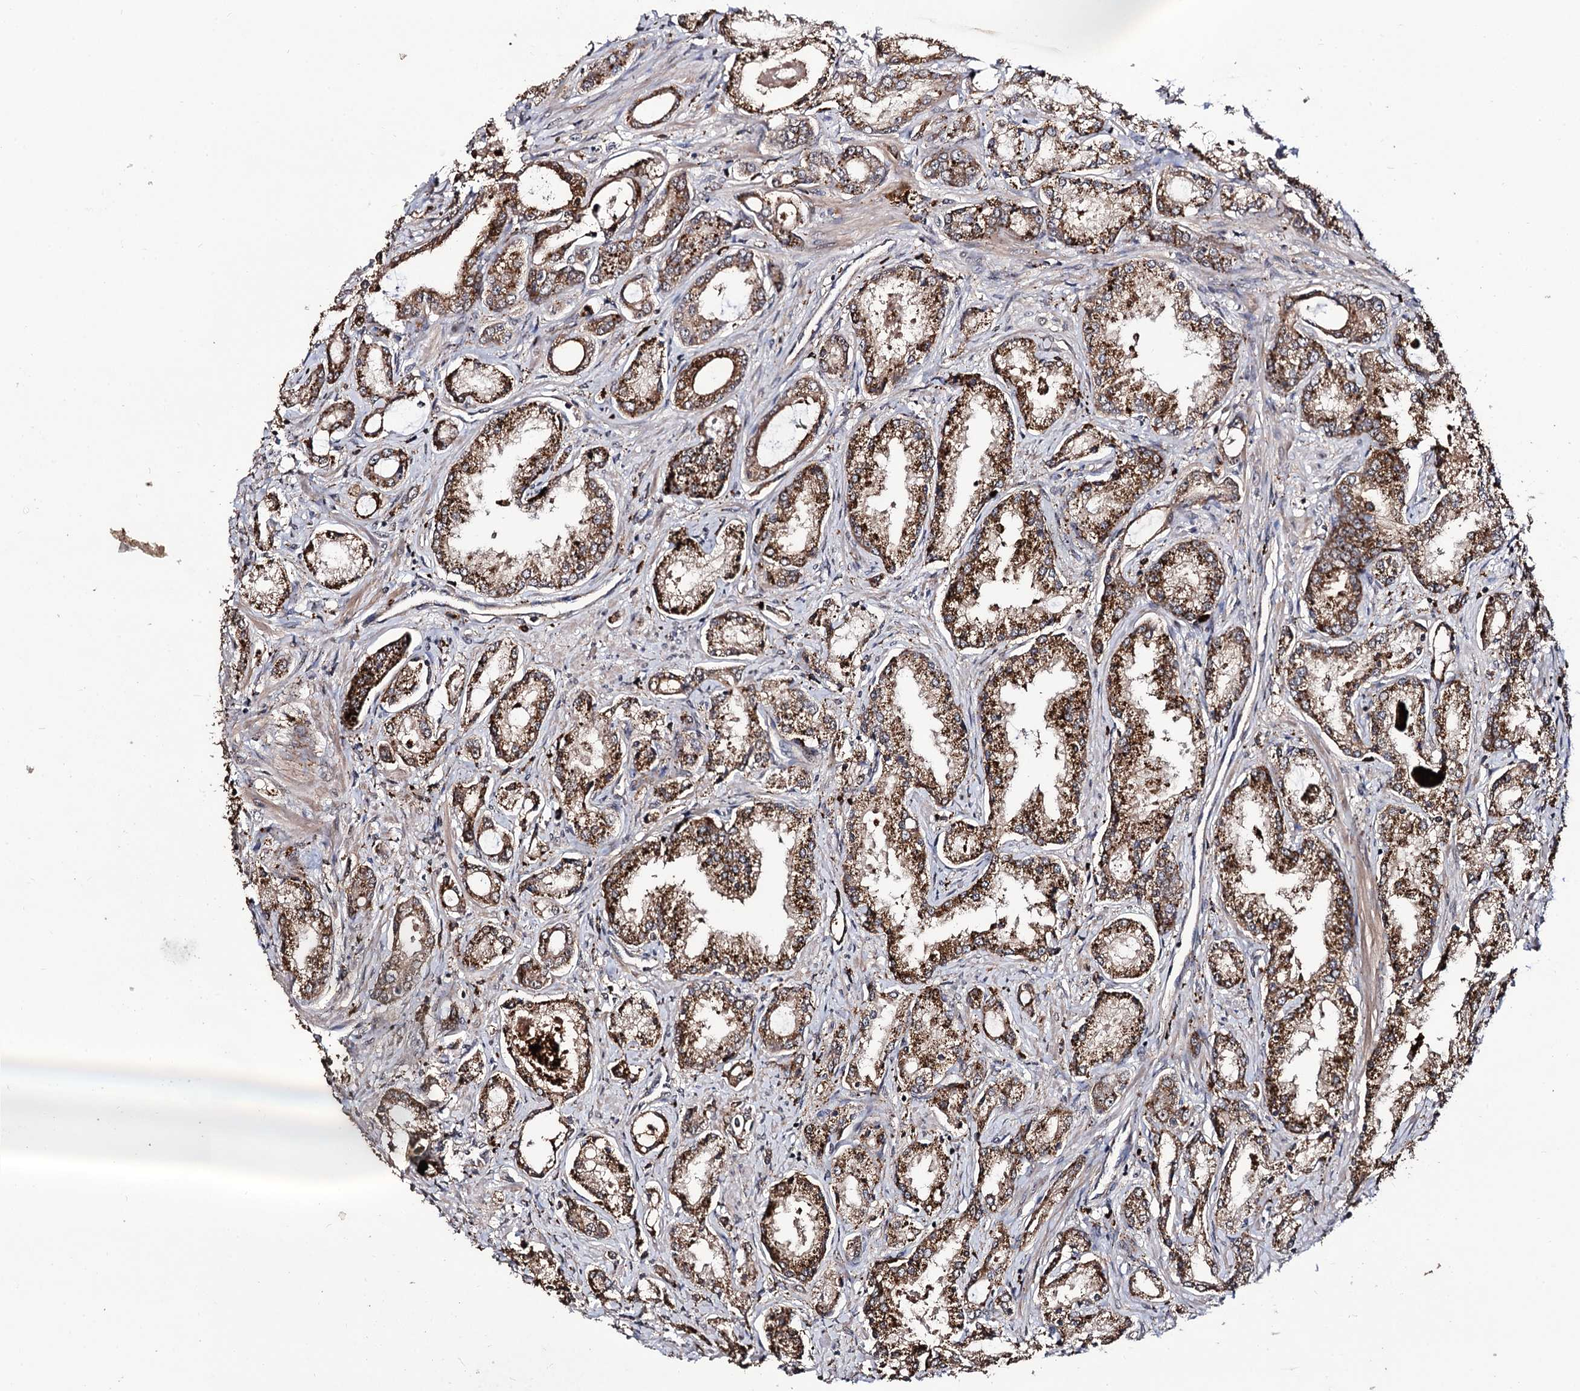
{"staining": {"intensity": "strong", "quantity": ">75%", "location": "cytoplasmic/membranous"}, "tissue": "prostate cancer", "cell_type": "Tumor cells", "image_type": "cancer", "snomed": [{"axis": "morphology", "description": "Adenocarcinoma, Low grade"}, {"axis": "topography", "description": "Prostate"}], "caption": "A micrograph of prostate adenocarcinoma (low-grade) stained for a protein displays strong cytoplasmic/membranous brown staining in tumor cells.", "gene": "MICAL2", "patient": {"sex": "male", "age": 68}}